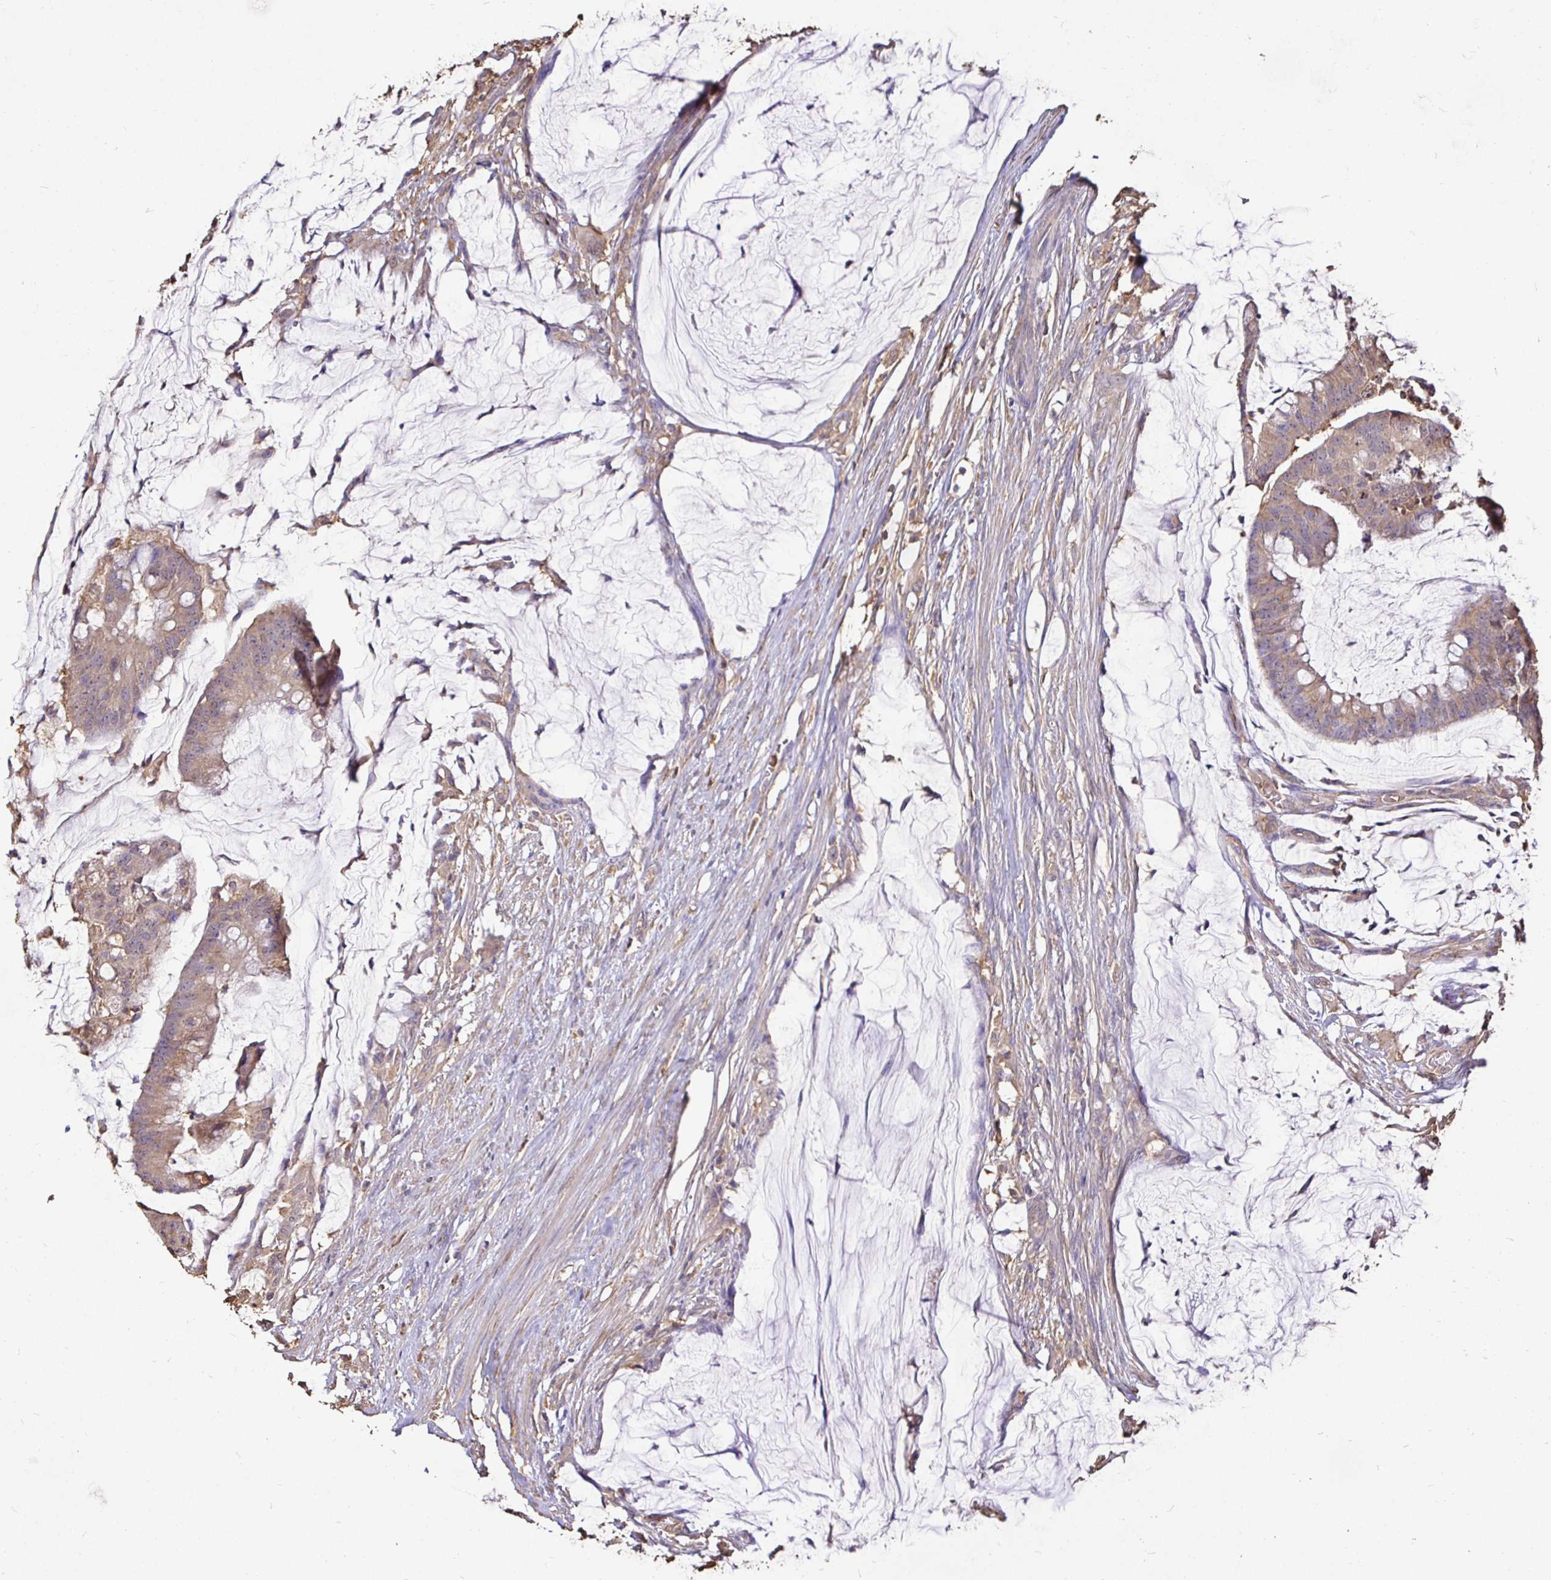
{"staining": {"intensity": "weak", "quantity": "25%-75%", "location": "cytoplasmic/membranous"}, "tissue": "colorectal cancer", "cell_type": "Tumor cells", "image_type": "cancer", "snomed": [{"axis": "morphology", "description": "Adenocarcinoma, NOS"}, {"axis": "topography", "description": "Colon"}], "caption": "Colorectal adenocarcinoma was stained to show a protein in brown. There is low levels of weak cytoplasmic/membranous positivity in about 25%-75% of tumor cells.", "gene": "MAPK8IP3", "patient": {"sex": "male", "age": 62}}